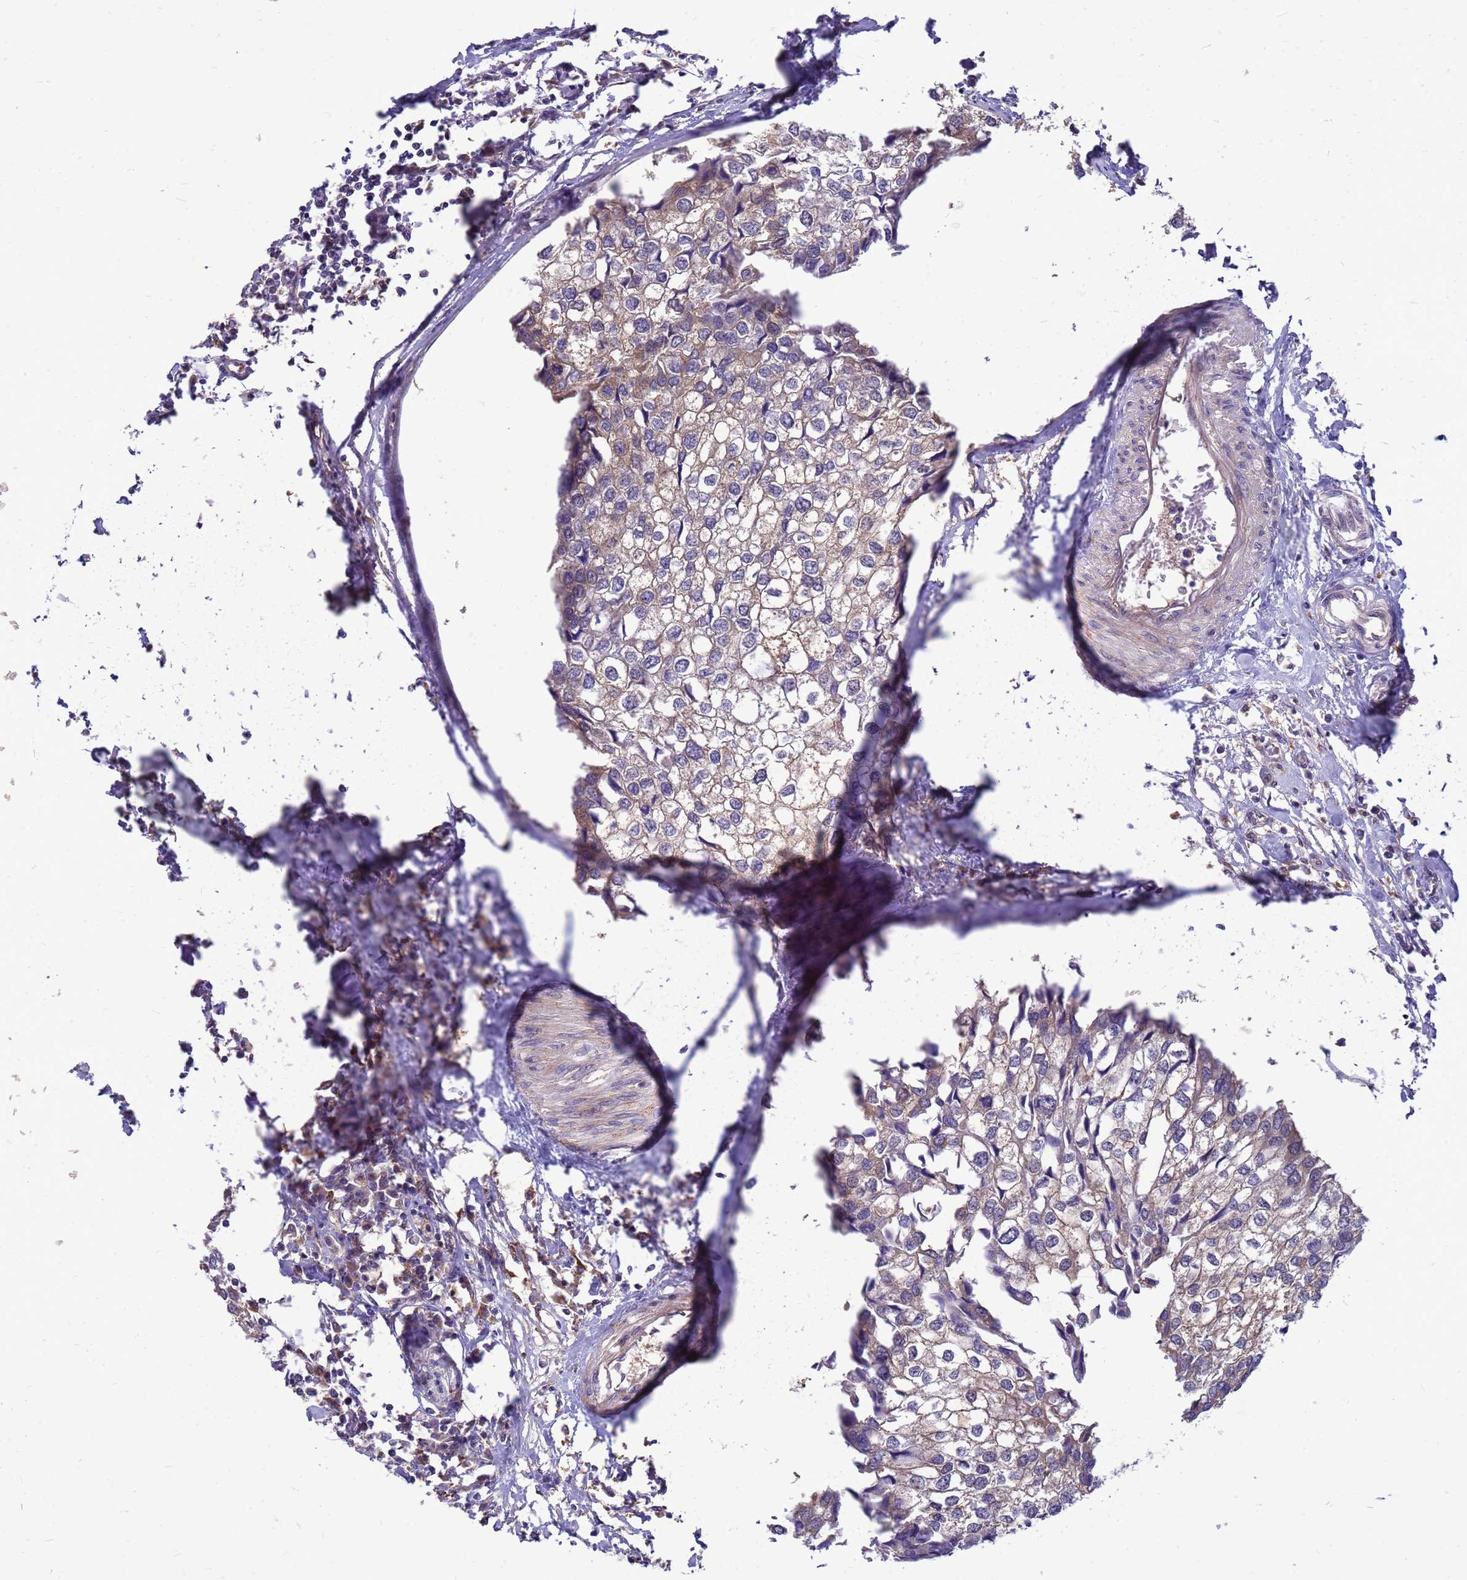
{"staining": {"intensity": "moderate", "quantity": "<25%", "location": "cytoplasmic/membranous"}, "tissue": "urothelial cancer", "cell_type": "Tumor cells", "image_type": "cancer", "snomed": [{"axis": "morphology", "description": "Urothelial carcinoma, High grade"}, {"axis": "topography", "description": "Urinary bladder"}], "caption": "Immunohistochemistry (IHC) micrograph of neoplastic tissue: human urothelial cancer stained using immunohistochemistry (IHC) displays low levels of moderate protein expression localized specifically in the cytoplasmic/membranous of tumor cells, appearing as a cytoplasmic/membranous brown color.", "gene": "ENOPH1", "patient": {"sex": "male", "age": 64}}